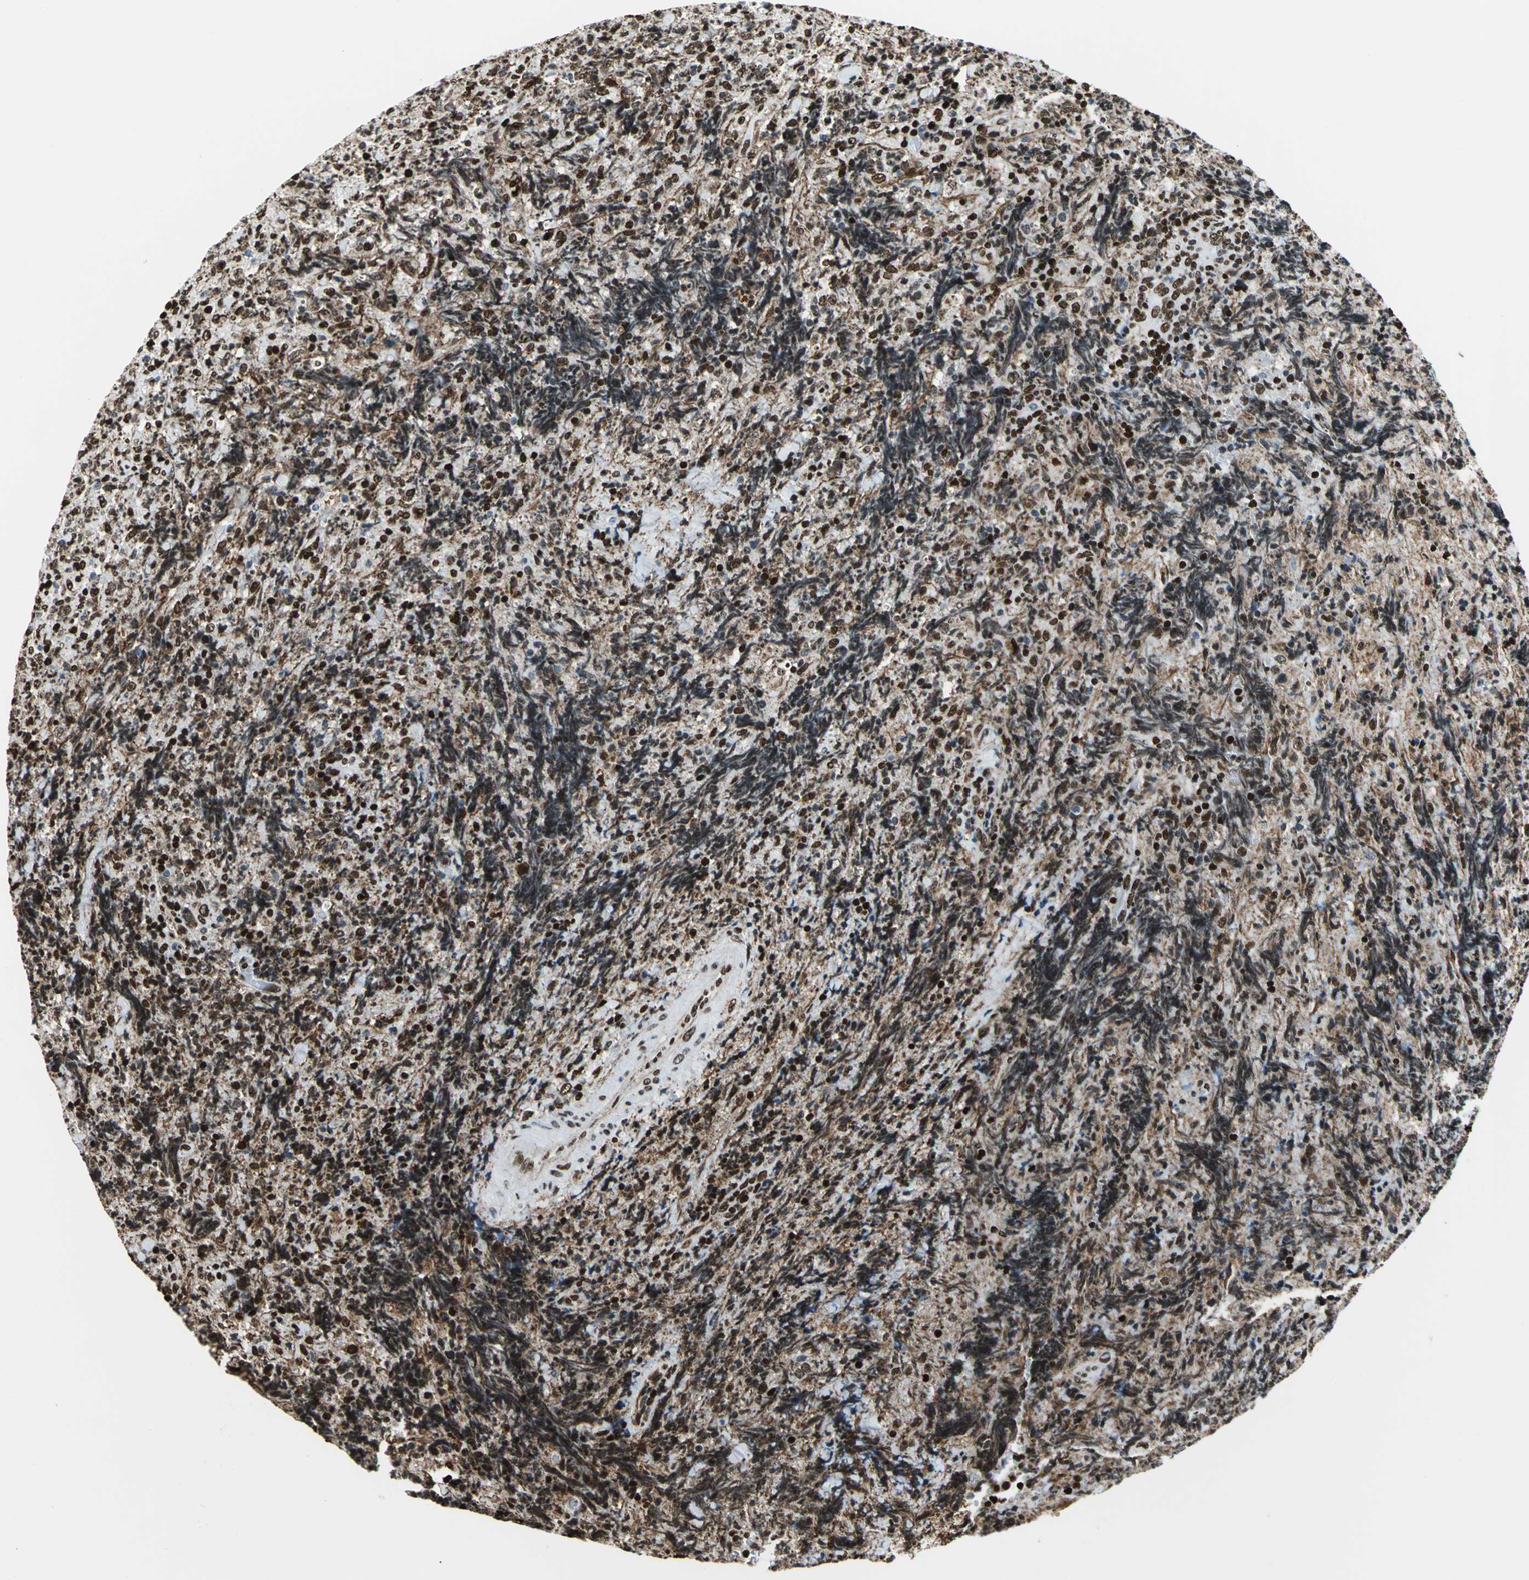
{"staining": {"intensity": "strong", "quantity": ">75%", "location": "nuclear"}, "tissue": "lymphoma", "cell_type": "Tumor cells", "image_type": "cancer", "snomed": [{"axis": "morphology", "description": "Malignant lymphoma, non-Hodgkin's type, High grade"}, {"axis": "topography", "description": "Tonsil"}], "caption": "Immunohistochemistry of high-grade malignant lymphoma, non-Hodgkin's type reveals high levels of strong nuclear positivity in approximately >75% of tumor cells. (DAB IHC with brightfield microscopy, high magnification).", "gene": "APEX1", "patient": {"sex": "female", "age": 36}}